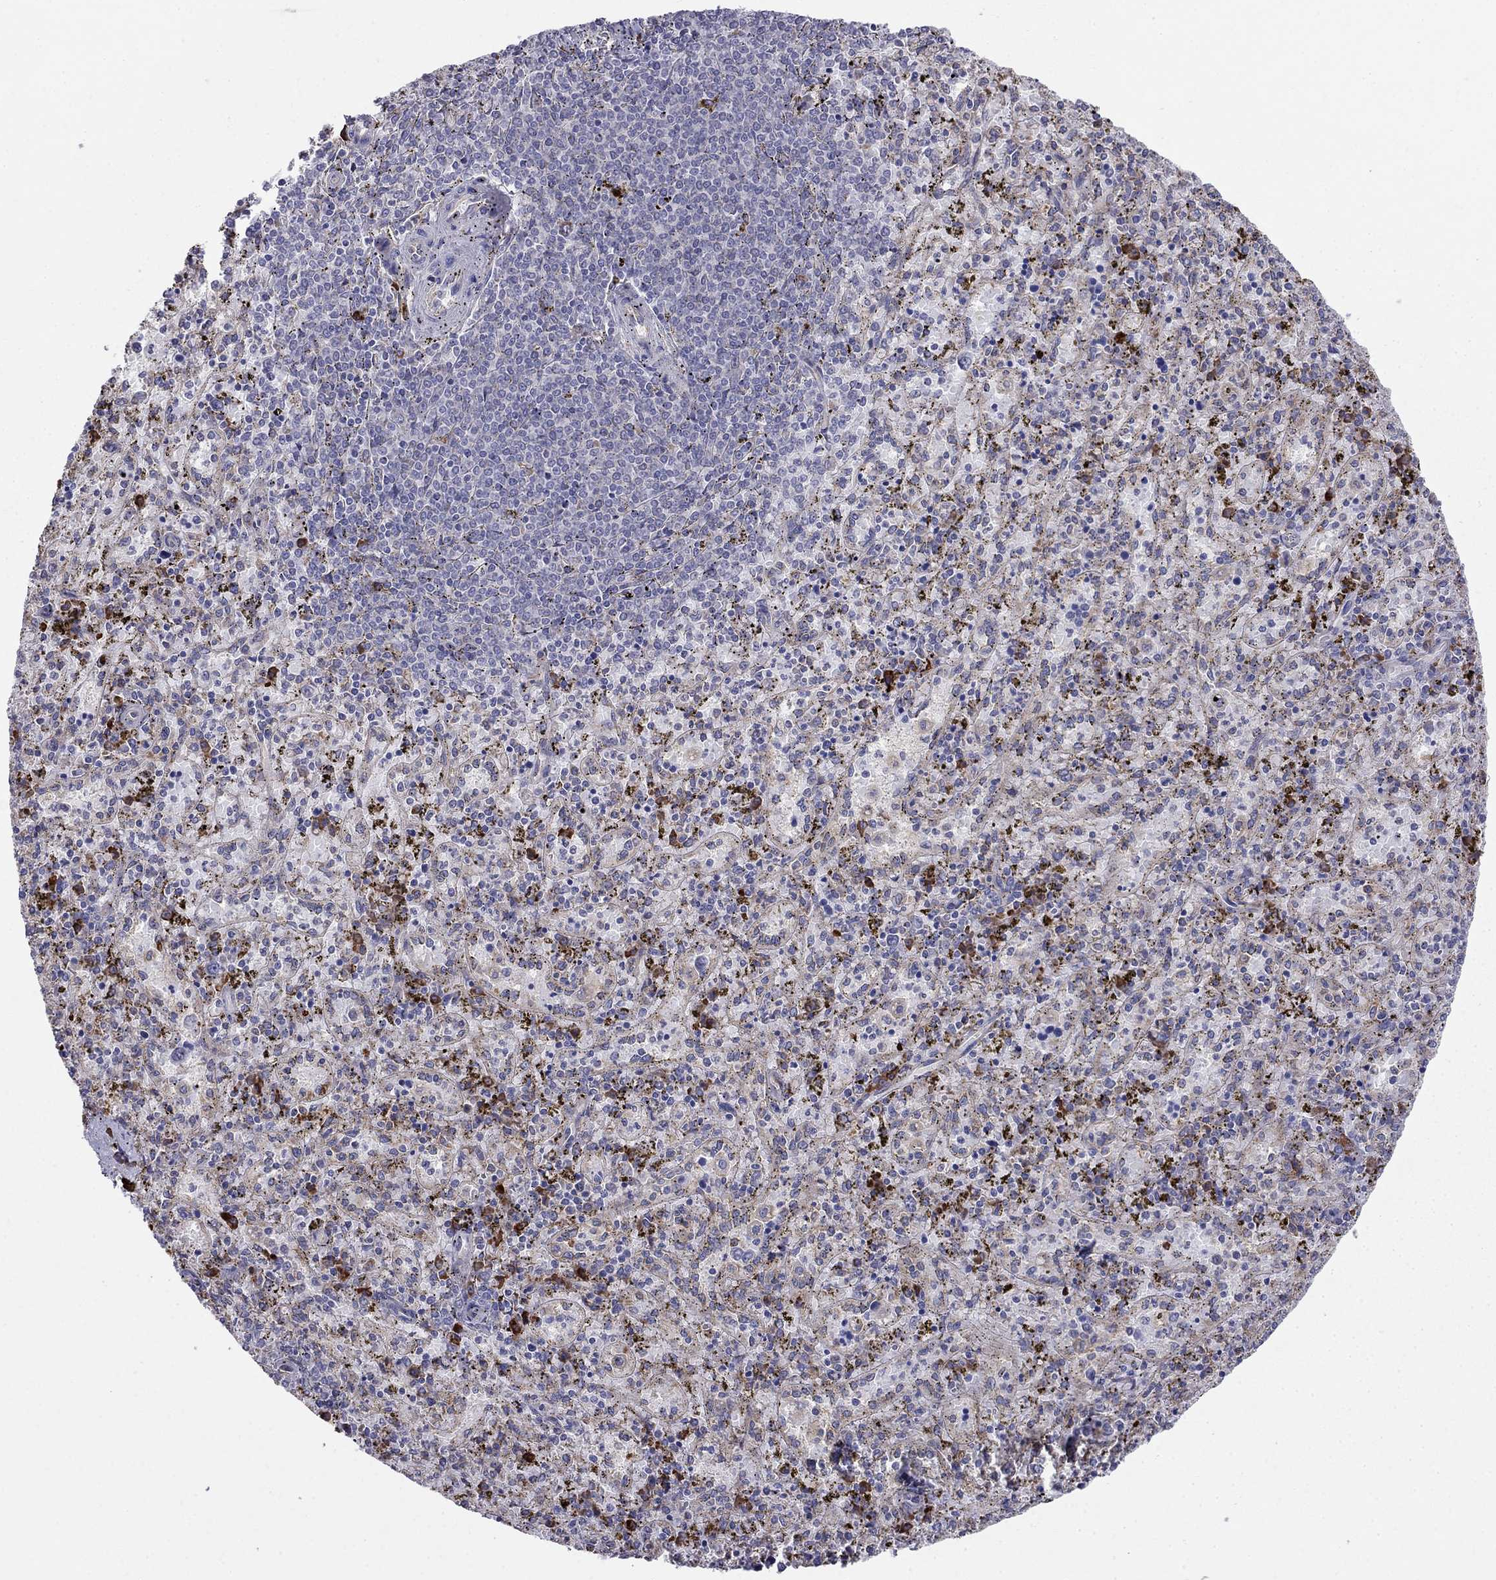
{"staining": {"intensity": "strong", "quantity": "<25%", "location": "cytoplasmic/membranous"}, "tissue": "spleen", "cell_type": "Cells in red pulp", "image_type": "normal", "snomed": [{"axis": "morphology", "description": "Normal tissue, NOS"}, {"axis": "topography", "description": "Spleen"}], "caption": "IHC photomicrograph of benign spleen stained for a protein (brown), which reveals medium levels of strong cytoplasmic/membranous staining in about <25% of cells in red pulp.", "gene": "LONRF2", "patient": {"sex": "female", "age": 50}}